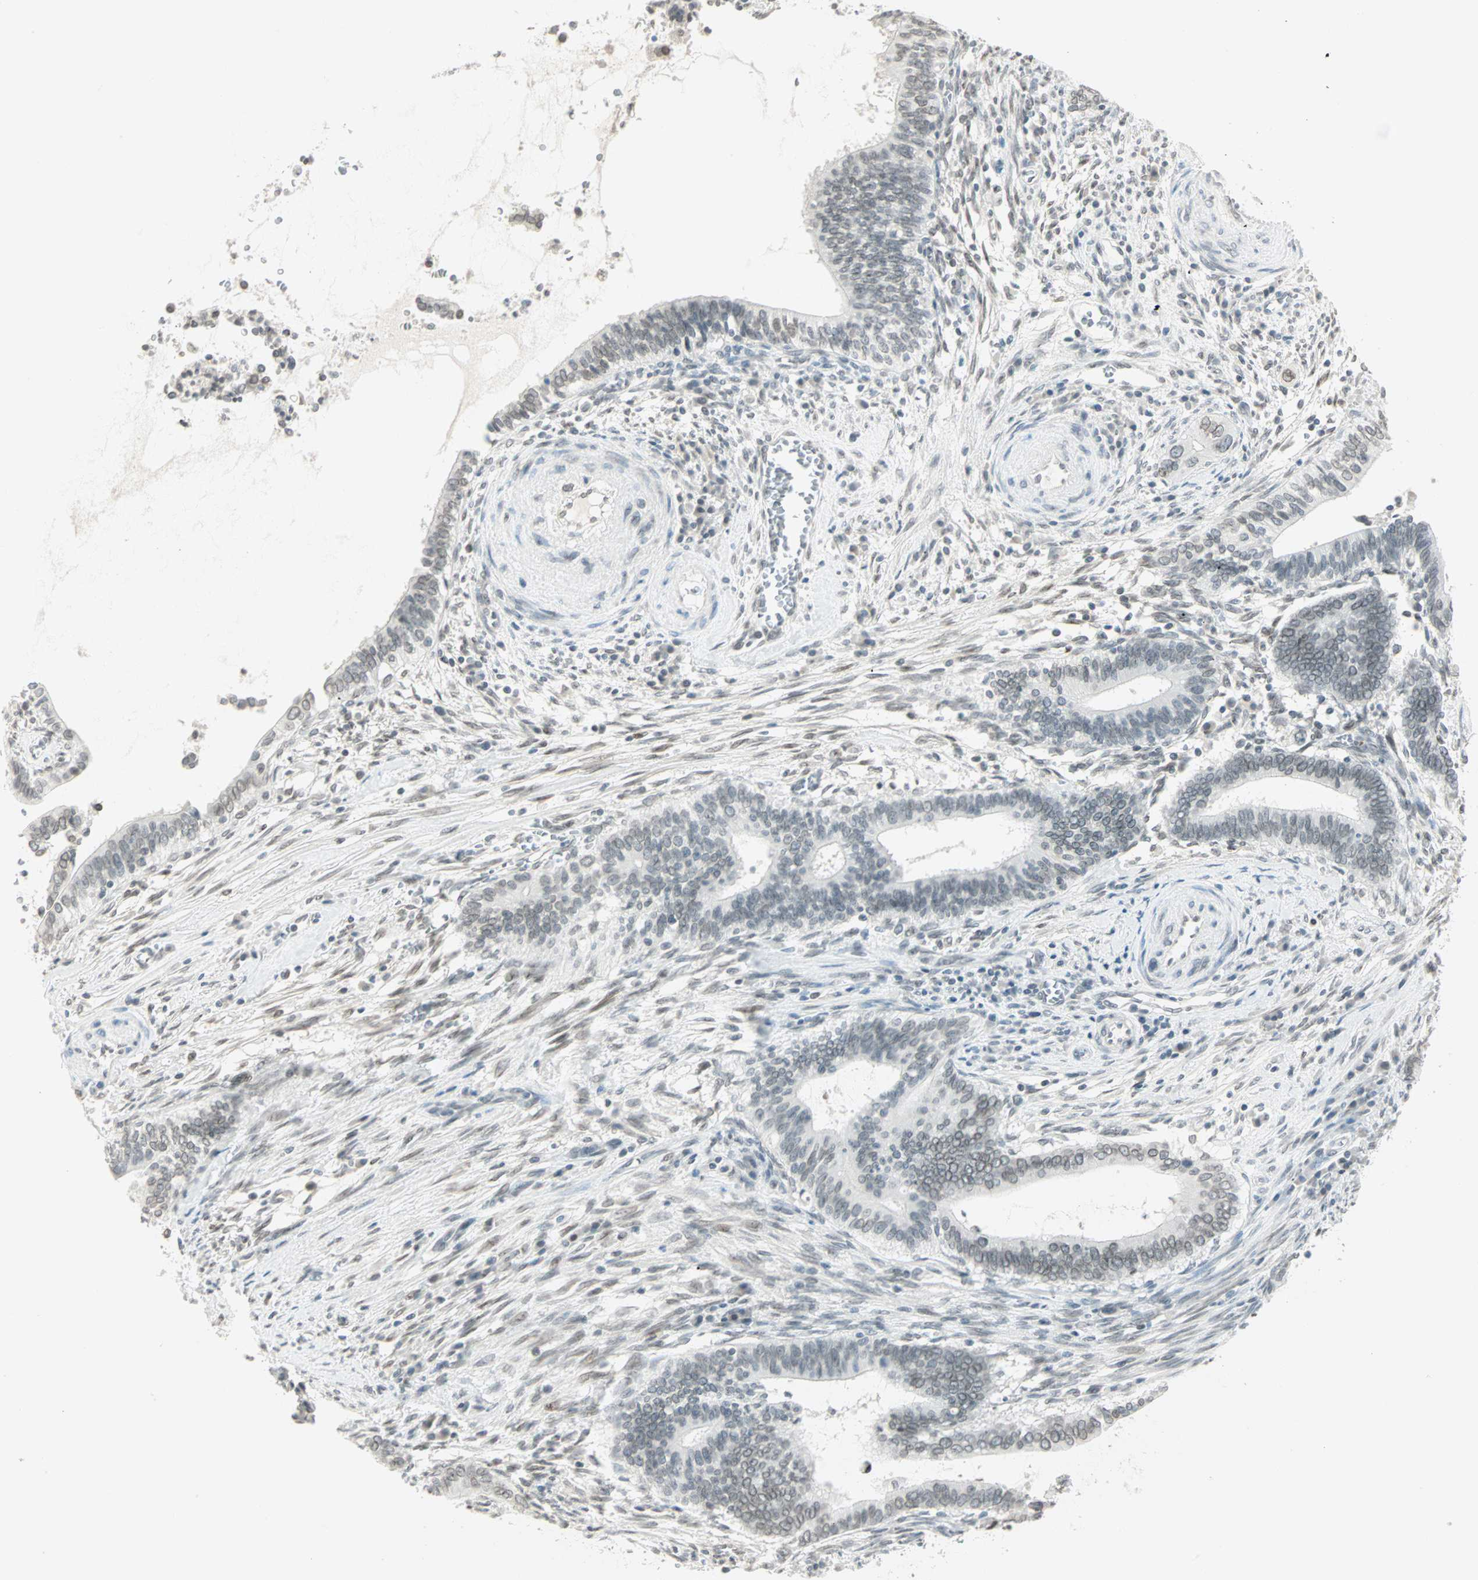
{"staining": {"intensity": "negative", "quantity": "none", "location": "none"}, "tissue": "cervical cancer", "cell_type": "Tumor cells", "image_type": "cancer", "snomed": [{"axis": "morphology", "description": "Adenocarcinoma, NOS"}, {"axis": "topography", "description": "Cervix"}], "caption": "The image shows no significant staining in tumor cells of adenocarcinoma (cervical). (DAB (3,3'-diaminobenzidine) immunohistochemistry (IHC) visualized using brightfield microscopy, high magnification).", "gene": "BCAN", "patient": {"sex": "female", "age": 44}}